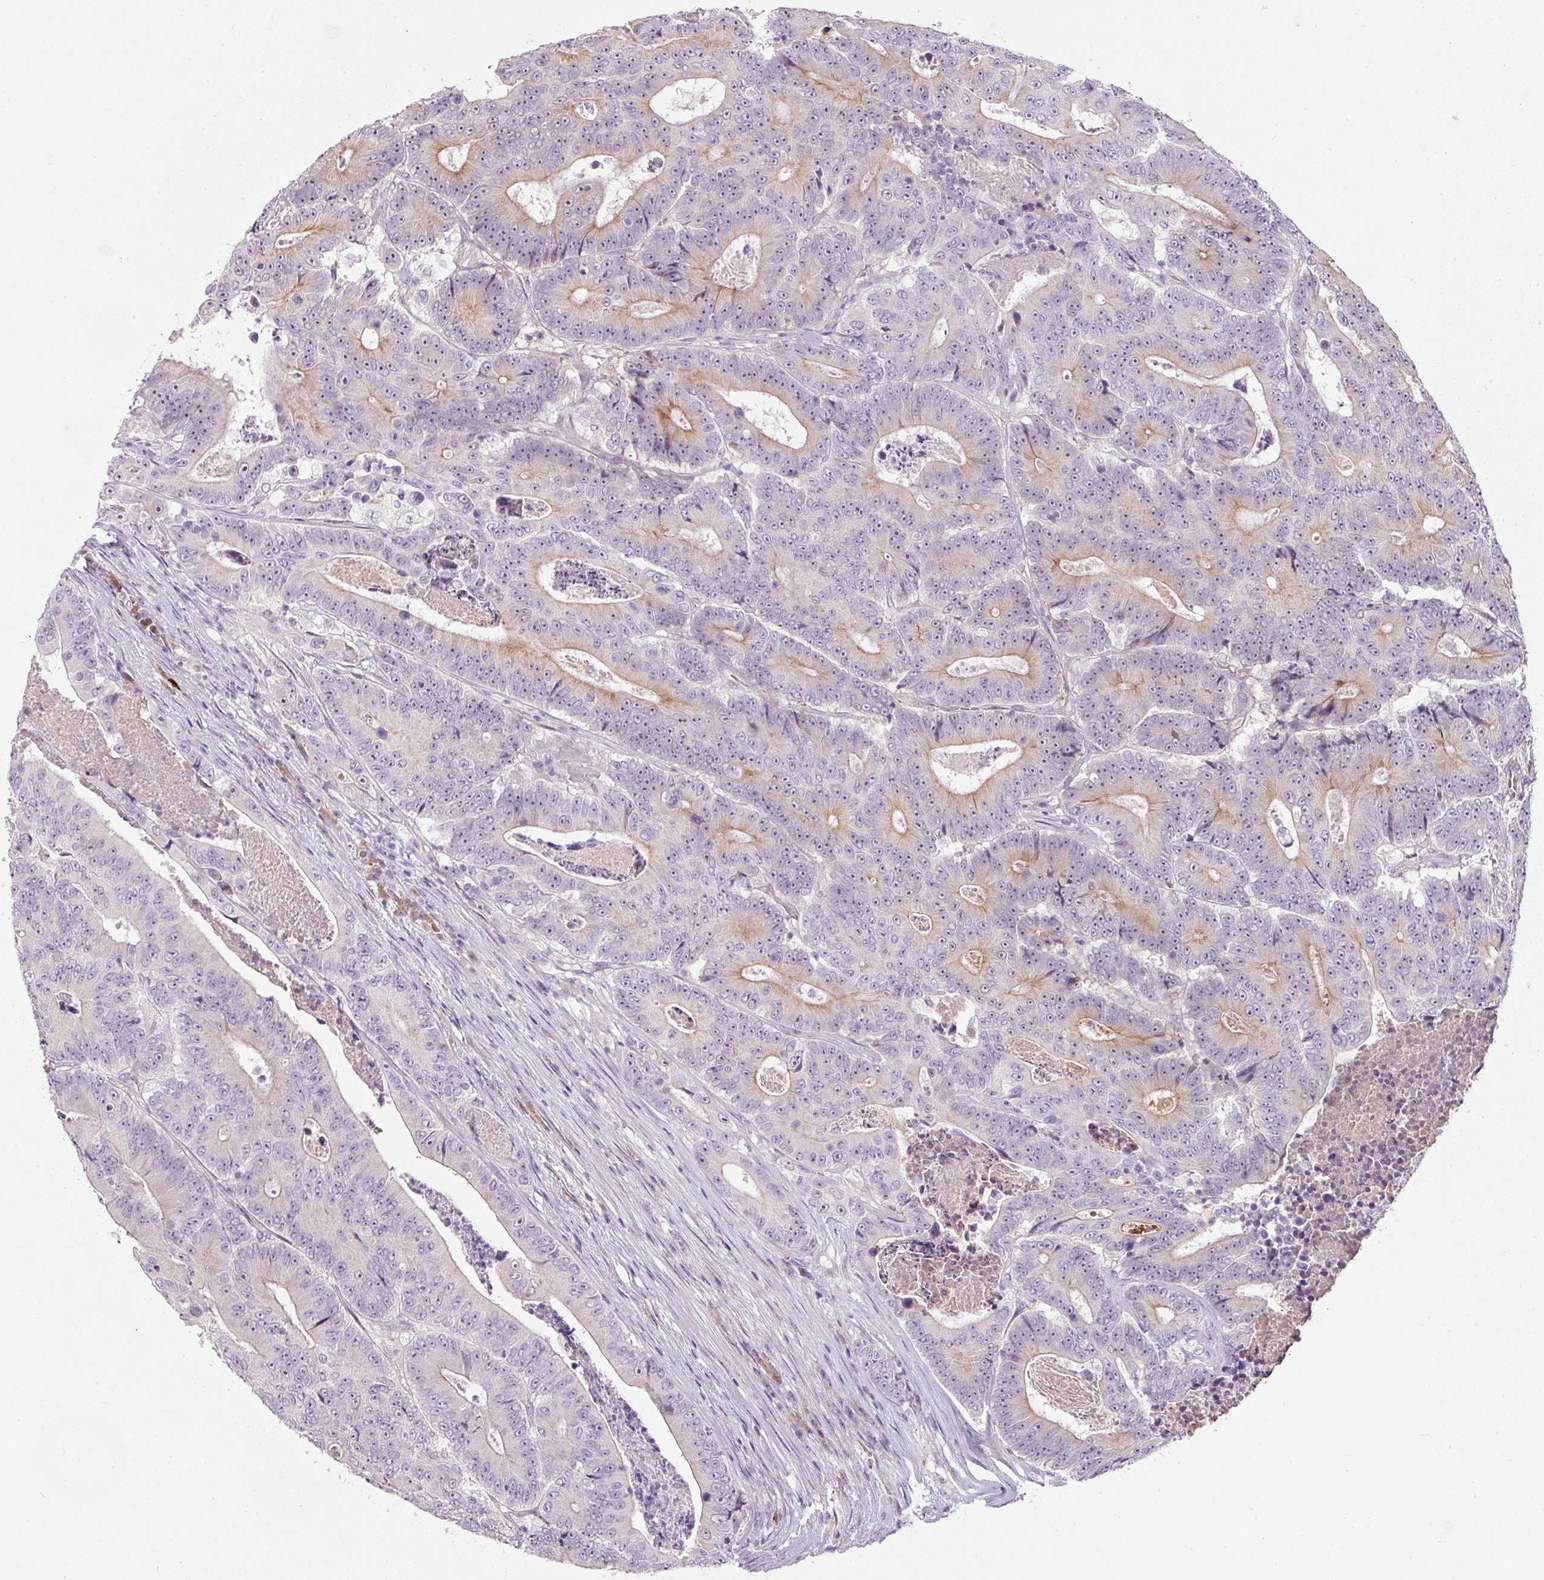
{"staining": {"intensity": "weak", "quantity": "<25%", "location": "cytoplasmic/membranous"}, "tissue": "colorectal cancer", "cell_type": "Tumor cells", "image_type": "cancer", "snomed": [{"axis": "morphology", "description": "Adenocarcinoma, NOS"}, {"axis": "topography", "description": "Colon"}], "caption": "IHC micrograph of neoplastic tissue: human colorectal adenocarcinoma stained with DAB (3,3'-diaminobenzidine) displays no significant protein positivity in tumor cells. (DAB IHC, high magnification).", "gene": "TMEM37", "patient": {"sex": "male", "age": 83}}